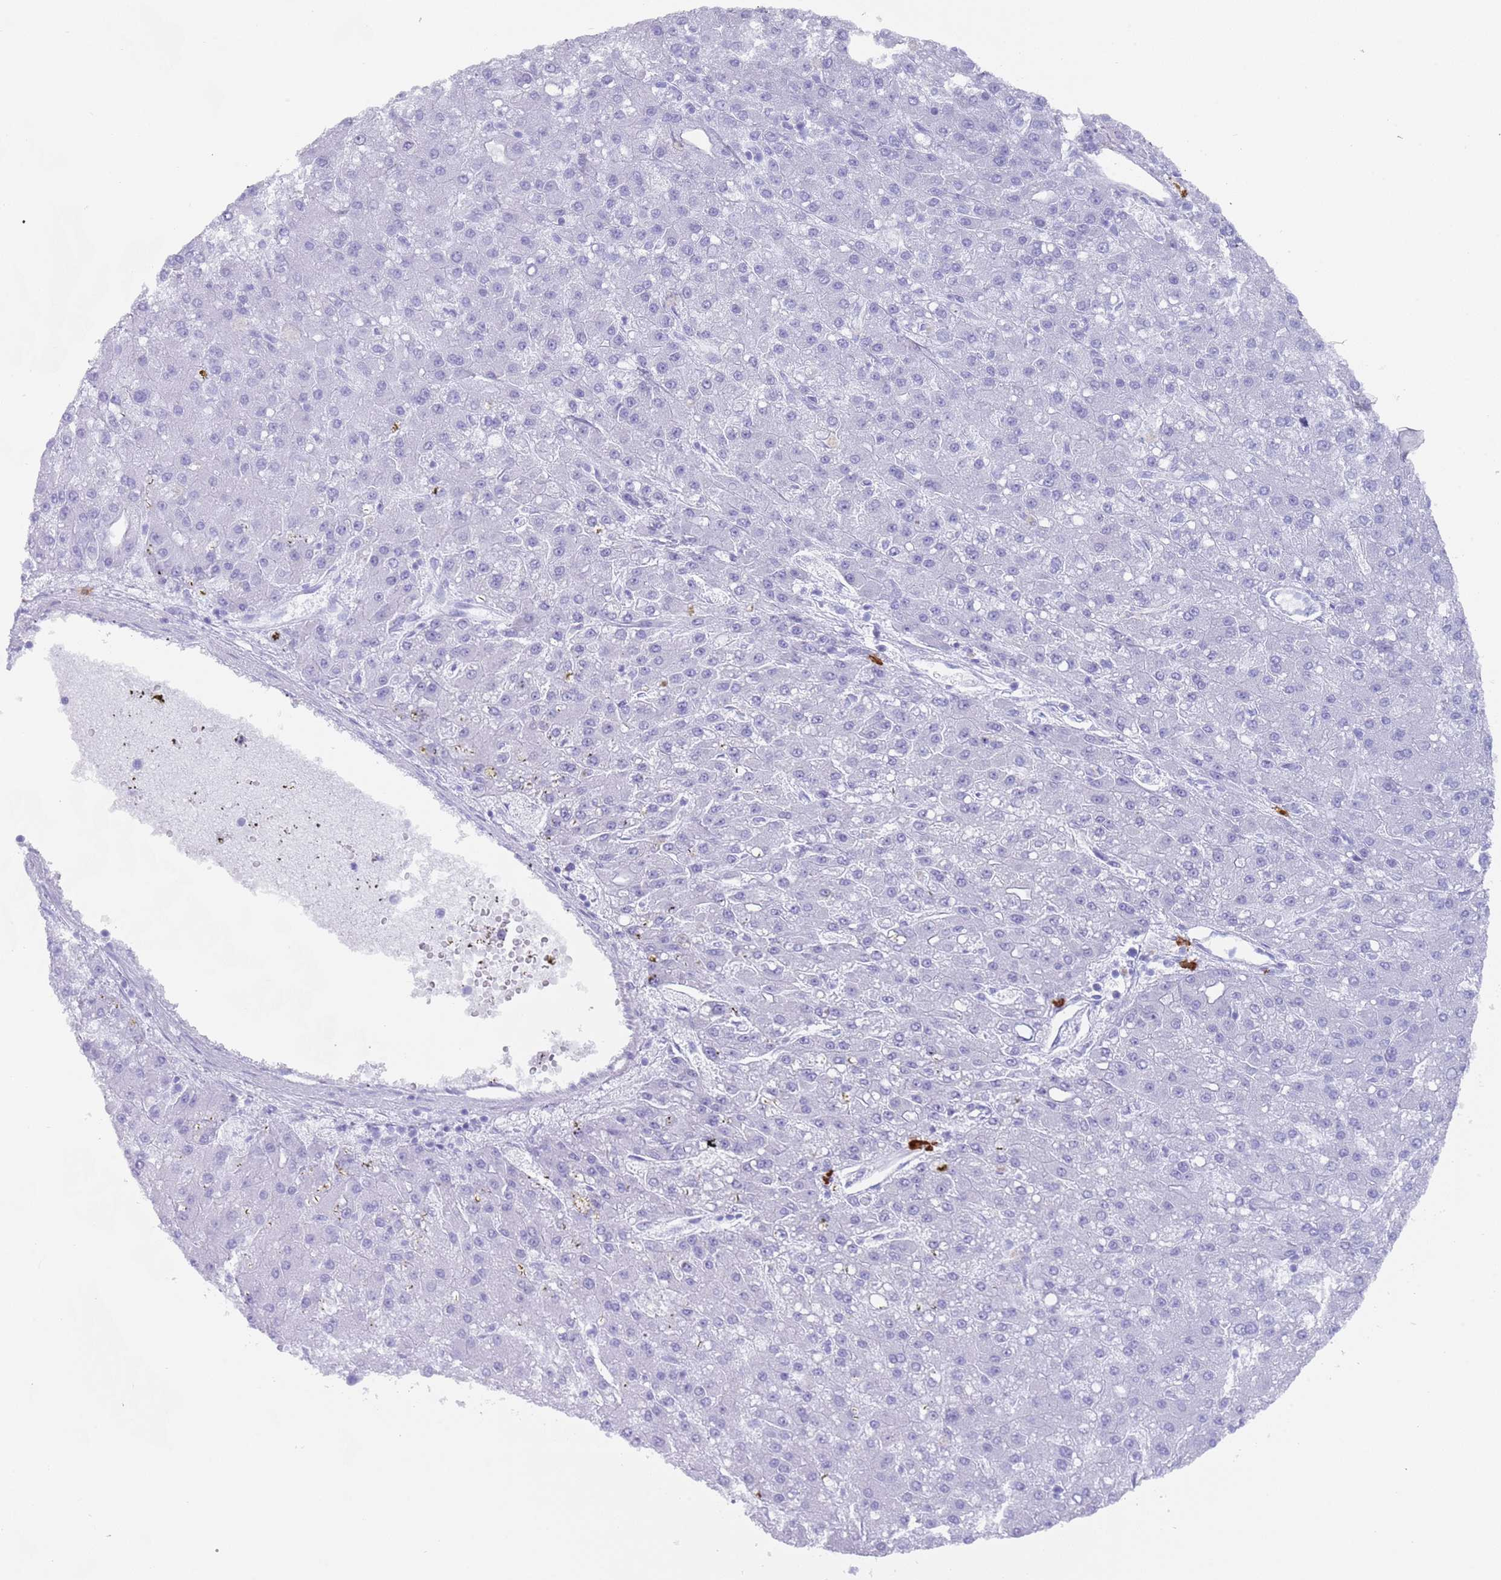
{"staining": {"intensity": "negative", "quantity": "none", "location": "none"}, "tissue": "liver cancer", "cell_type": "Tumor cells", "image_type": "cancer", "snomed": [{"axis": "morphology", "description": "Carcinoma, Hepatocellular, NOS"}, {"axis": "topography", "description": "Liver"}], "caption": "Immunohistochemical staining of hepatocellular carcinoma (liver) shows no significant expression in tumor cells.", "gene": "MYADML2", "patient": {"sex": "male", "age": 67}}